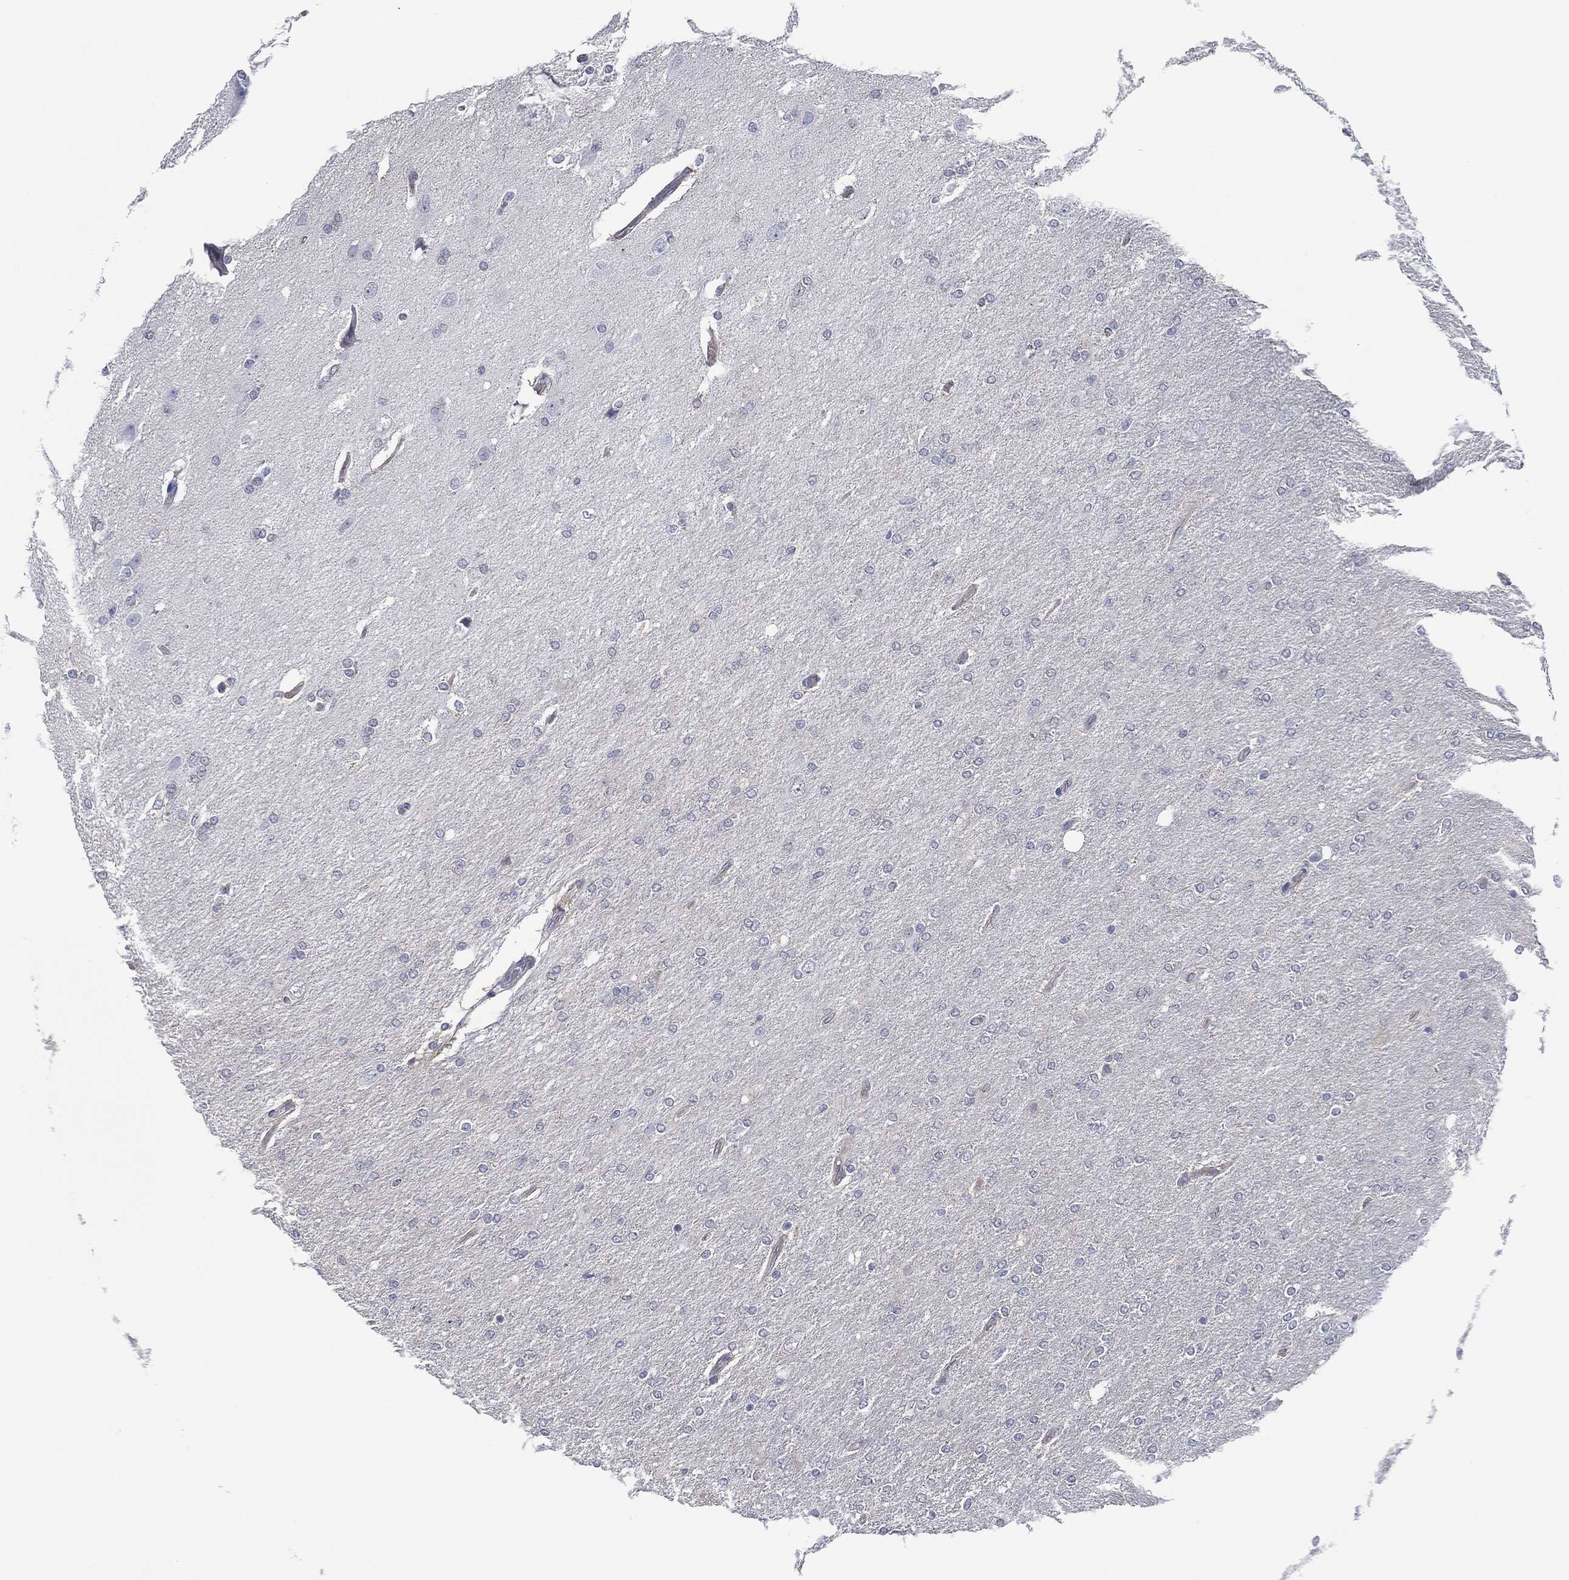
{"staining": {"intensity": "negative", "quantity": "none", "location": "none"}, "tissue": "glioma", "cell_type": "Tumor cells", "image_type": "cancer", "snomed": [{"axis": "morphology", "description": "Glioma, malignant, High grade"}, {"axis": "topography", "description": "Cerebral cortex"}], "caption": "Immunohistochemical staining of human malignant glioma (high-grade) reveals no significant positivity in tumor cells.", "gene": "SHROOM2", "patient": {"sex": "male", "age": 70}}